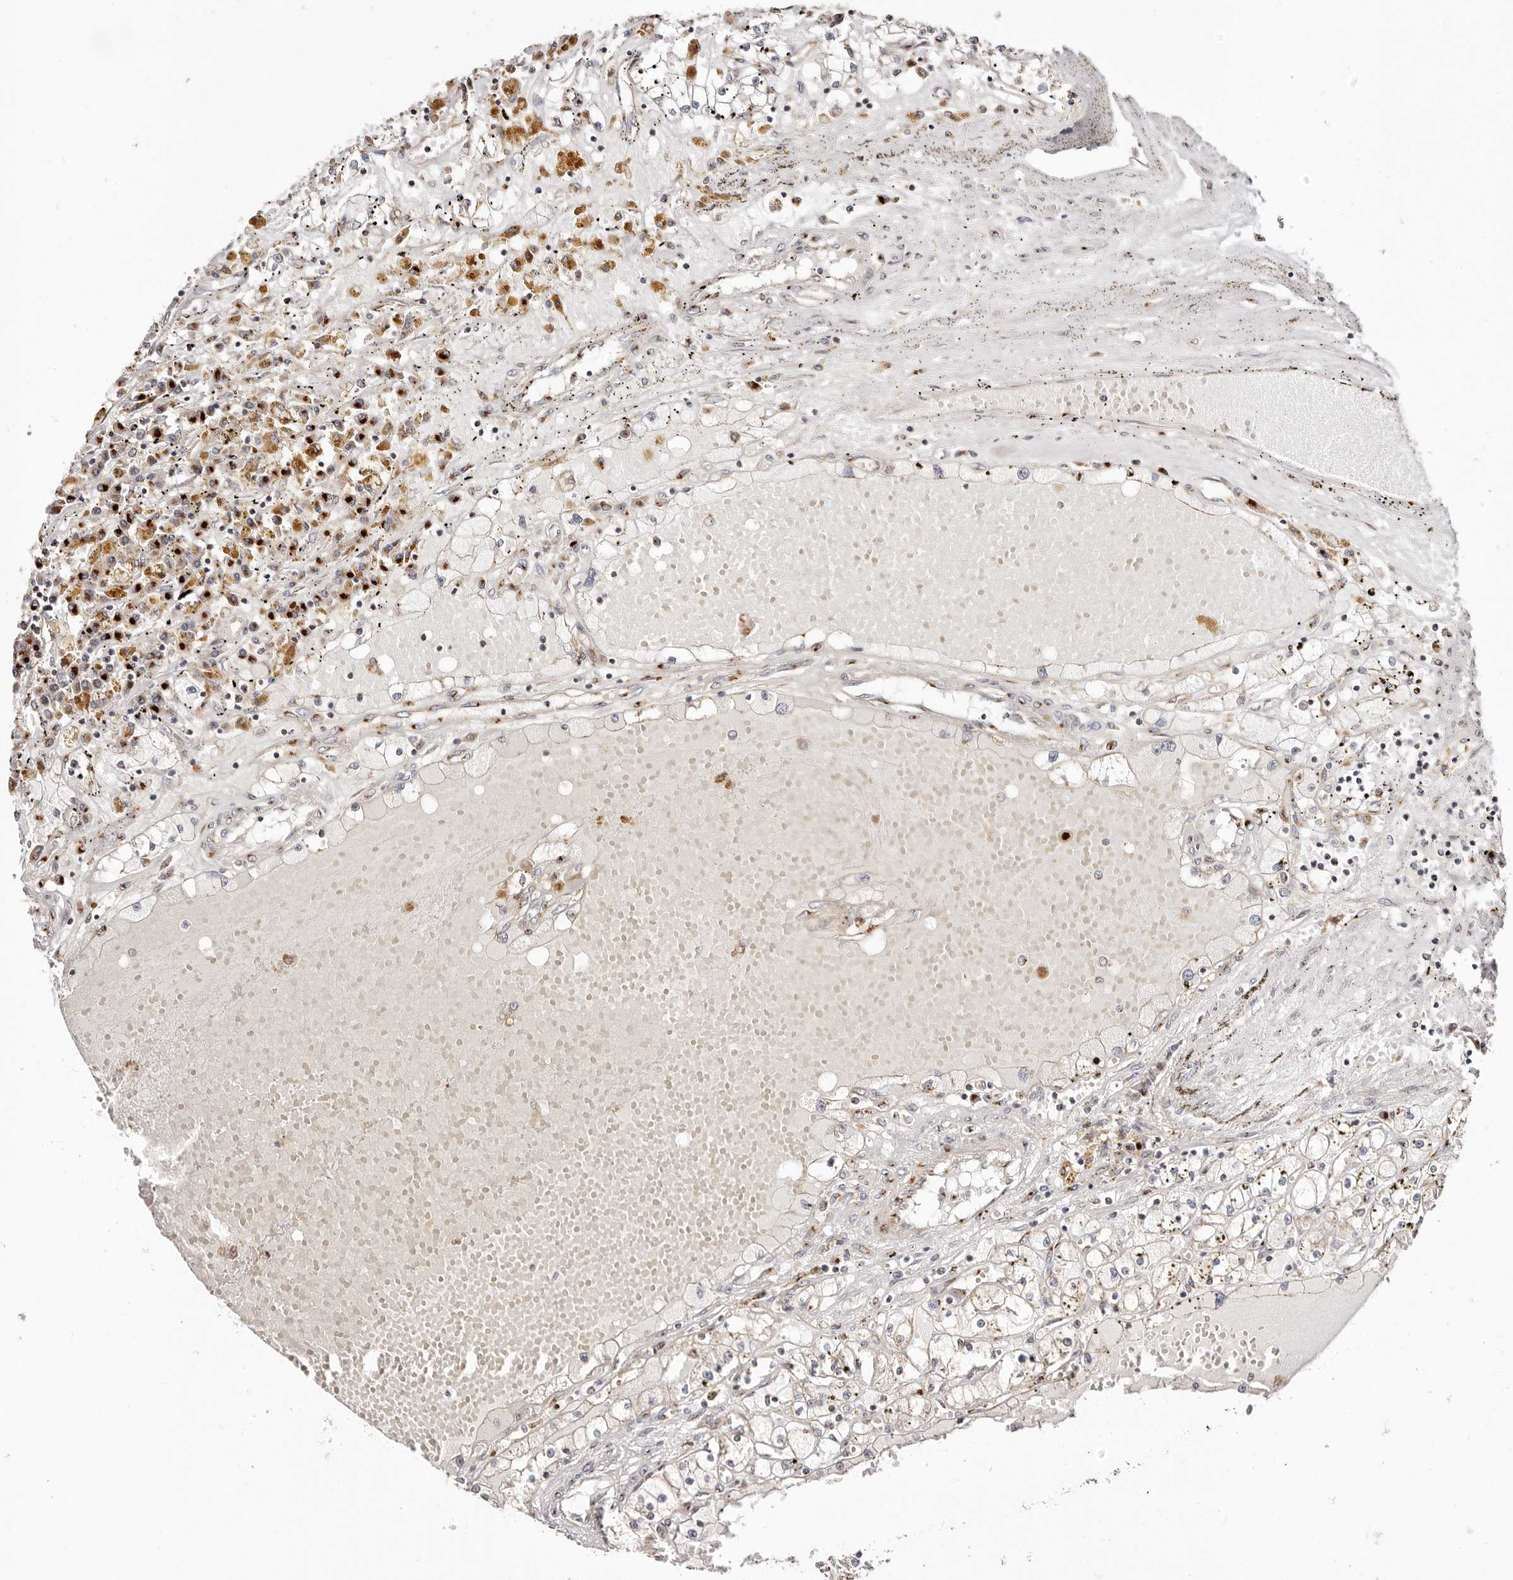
{"staining": {"intensity": "negative", "quantity": "none", "location": "none"}, "tissue": "renal cancer", "cell_type": "Tumor cells", "image_type": "cancer", "snomed": [{"axis": "morphology", "description": "Adenocarcinoma, NOS"}, {"axis": "topography", "description": "Kidney"}], "caption": "This is an IHC micrograph of human adenocarcinoma (renal). There is no expression in tumor cells.", "gene": "MAPK6", "patient": {"sex": "male", "age": 56}}